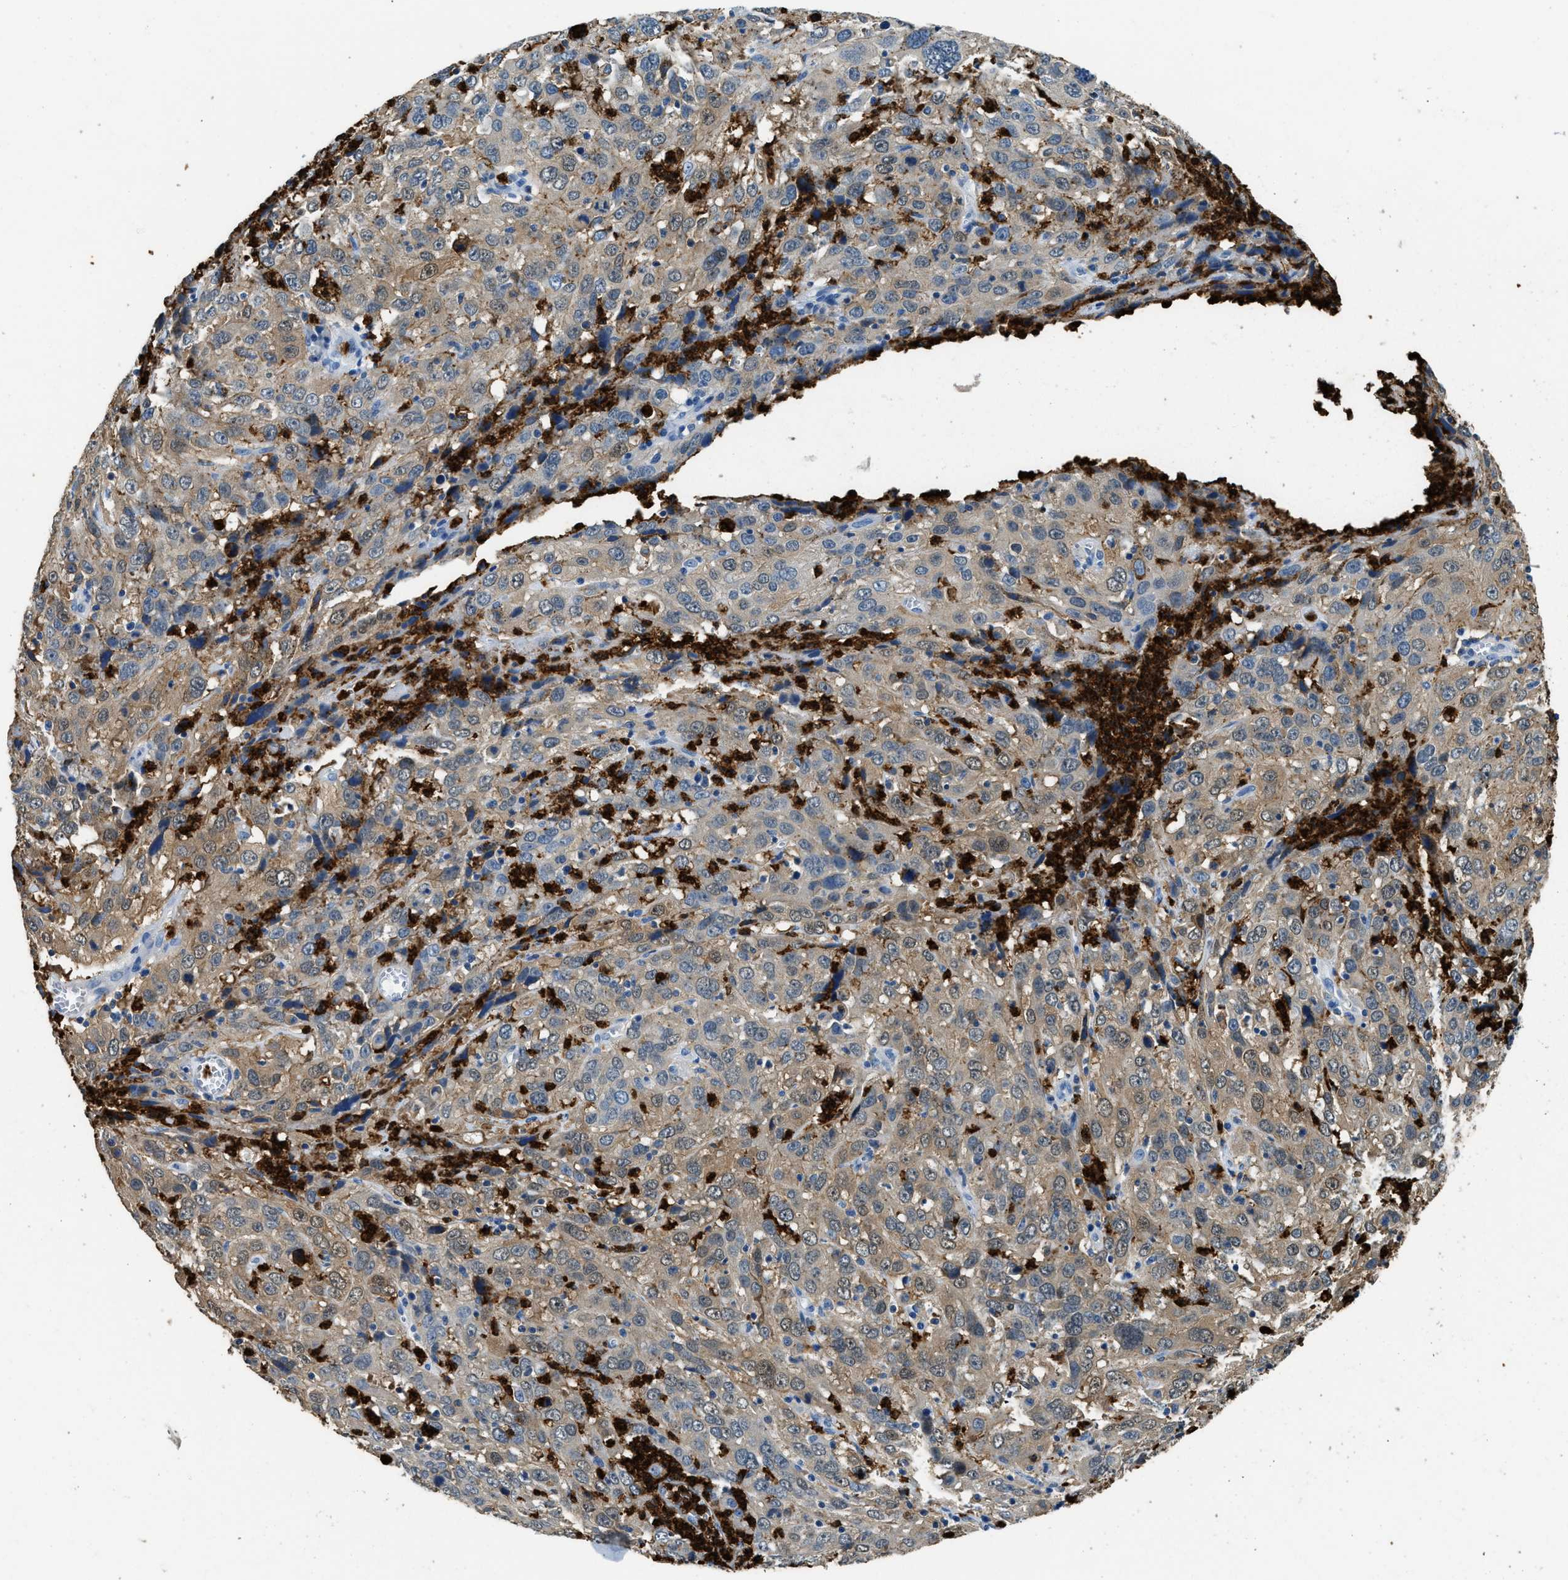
{"staining": {"intensity": "moderate", "quantity": ">75%", "location": "cytoplasmic/membranous"}, "tissue": "cervical cancer", "cell_type": "Tumor cells", "image_type": "cancer", "snomed": [{"axis": "morphology", "description": "Squamous cell carcinoma, NOS"}, {"axis": "topography", "description": "Cervix"}], "caption": "Squamous cell carcinoma (cervical) stained with a protein marker reveals moderate staining in tumor cells.", "gene": "ANXA3", "patient": {"sex": "female", "age": 32}}